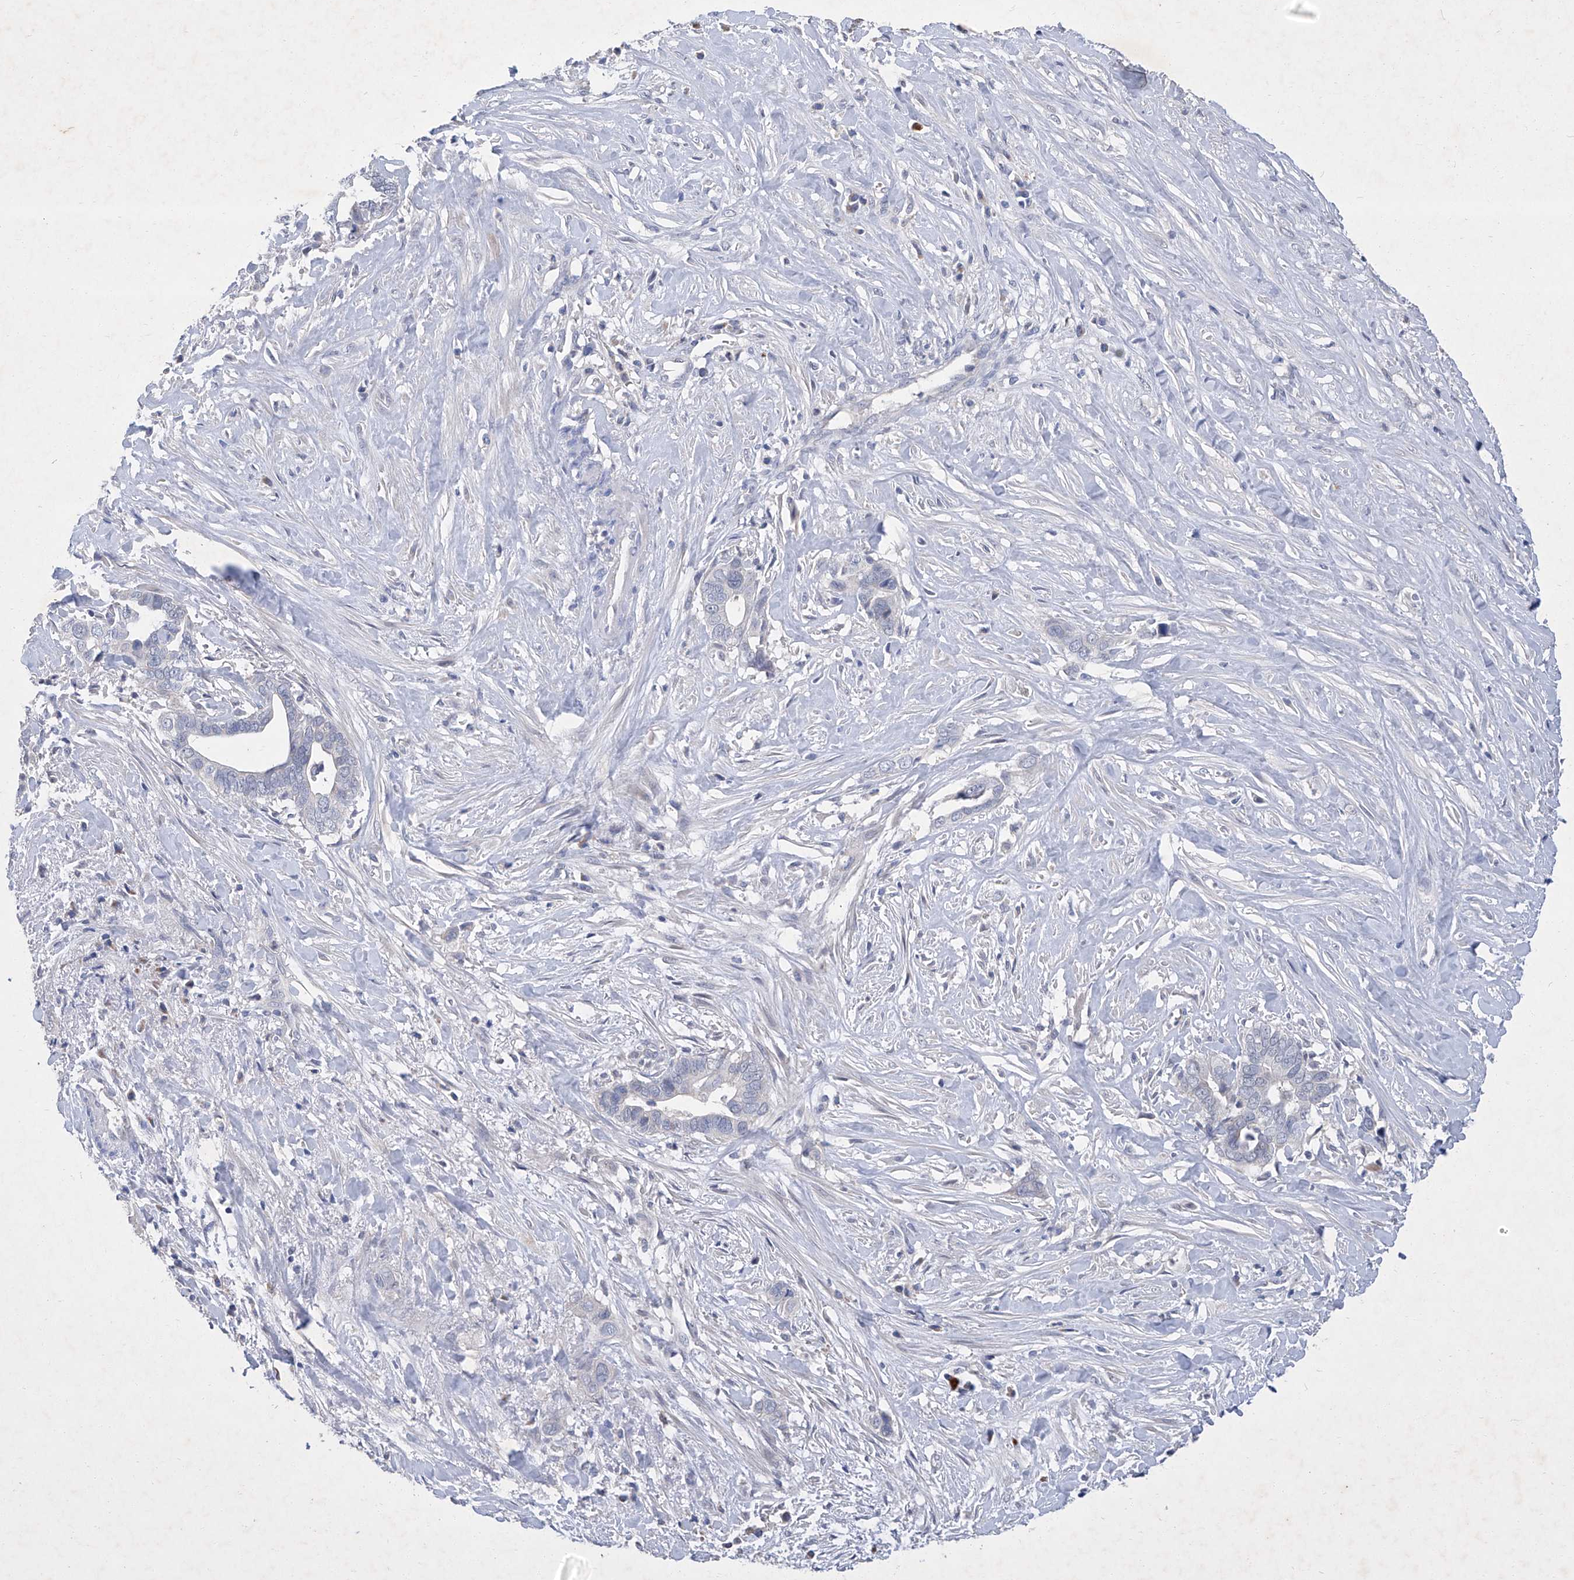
{"staining": {"intensity": "negative", "quantity": "none", "location": "none"}, "tissue": "liver cancer", "cell_type": "Tumor cells", "image_type": "cancer", "snomed": [{"axis": "morphology", "description": "Cholangiocarcinoma"}, {"axis": "topography", "description": "Liver"}], "caption": "Immunohistochemical staining of human liver cancer displays no significant expression in tumor cells. (DAB immunohistochemistry (IHC) visualized using brightfield microscopy, high magnification).", "gene": "SBK2", "patient": {"sex": "female", "age": 79}}